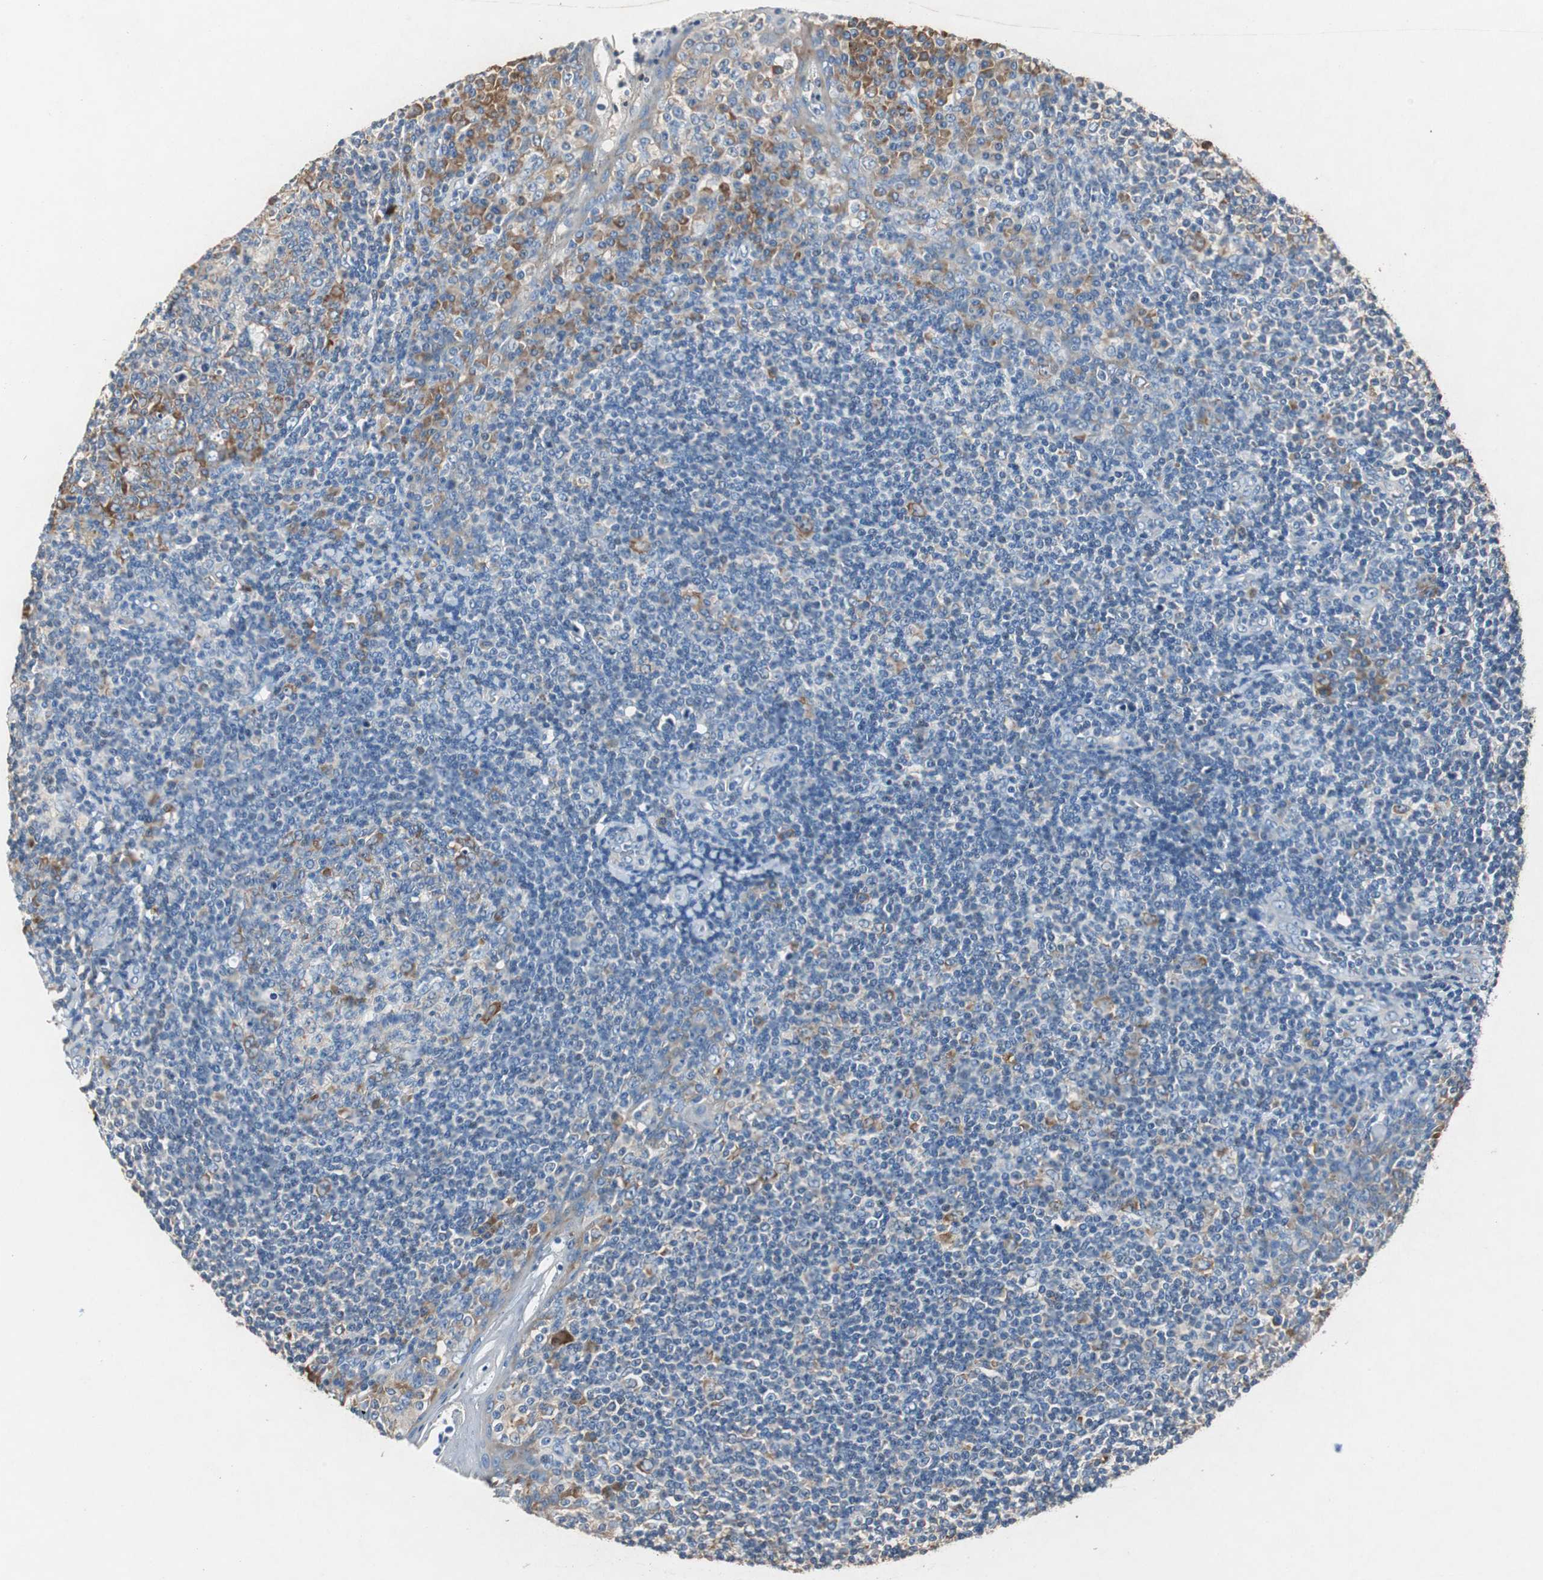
{"staining": {"intensity": "moderate", "quantity": "25%-75%", "location": "cytoplasmic/membranous"}, "tissue": "tonsil", "cell_type": "Germinal center cells", "image_type": "normal", "snomed": [{"axis": "morphology", "description": "Normal tissue, NOS"}, {"axis": "topography", "description": "Tonsil"}], "caption": "Immunohistochemistry image of unremarkable tonsil: tonsil stained using IHC reveals medium levels of moderate protein expression localized specifically in the cytoplasmic/membranous of germinal center cells, appearing as a cytoplasmic/membranous brown color.", "gene": "RPL35", "patient": {"sex": "male", "age": 31}}